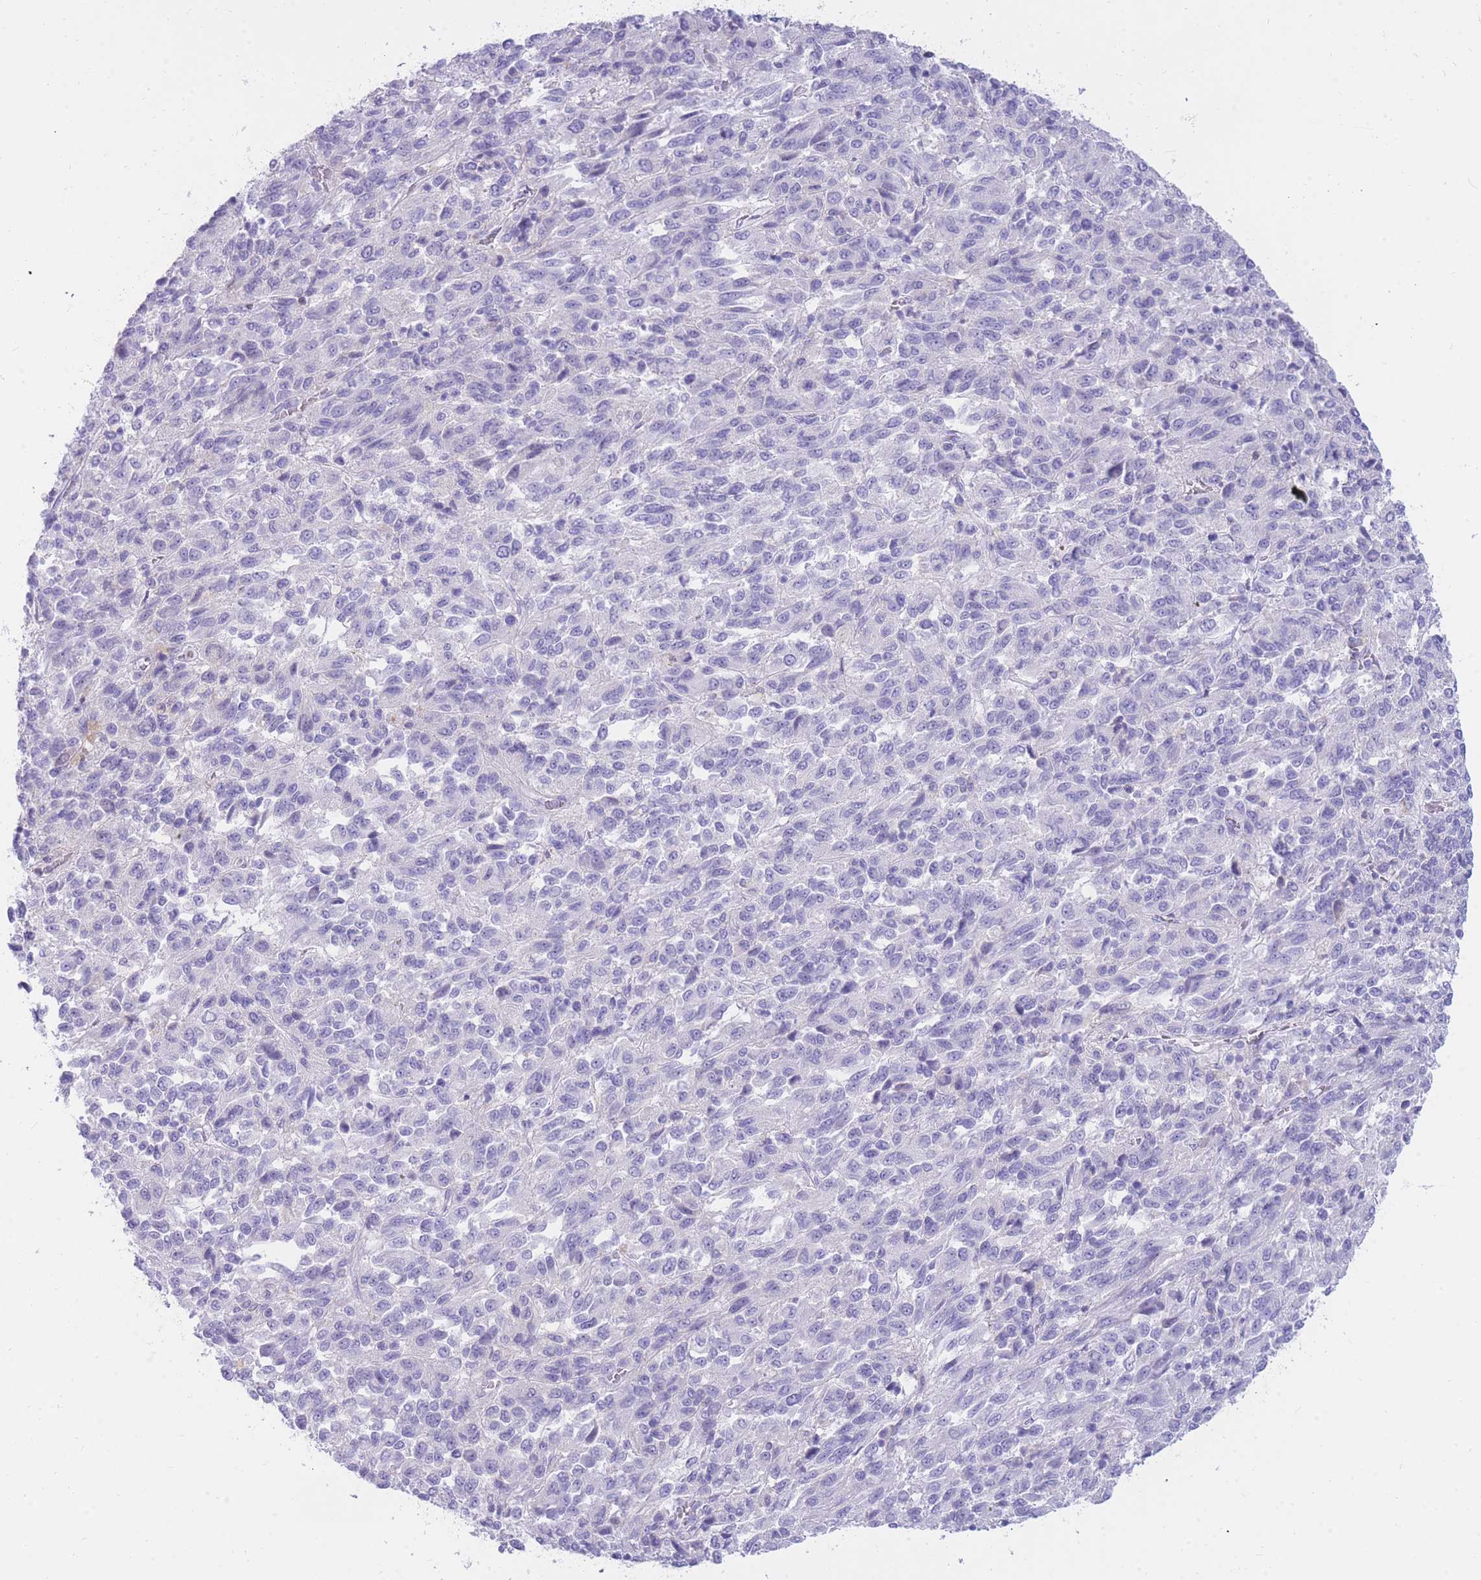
{"staining": {"intensity": "negative", "quantity": "none", "location": "none"}, "tissue": "melanoma", "cell_type": "Tumor cells", "image_type": "cancer", "snomed": [{"axis": "morphology", "description": "Malignant melanoma, Metastatic site"}, {"axis": "topography", "description": "Lung"}], "caption": "An immunohistochemistry (IHC) photomicrograph of melanoma is shown. There is no staining in tumor cells of melanoma. The staining was performed using DAB (3,3'-diaminobenzidine) to visualize the protein expression in brown, while the nuclei were stained in blue with hematoxylin (Magnification: 20x).", "gene": "NKX1-2", "patient": {"sex": "male", "age": 64}}